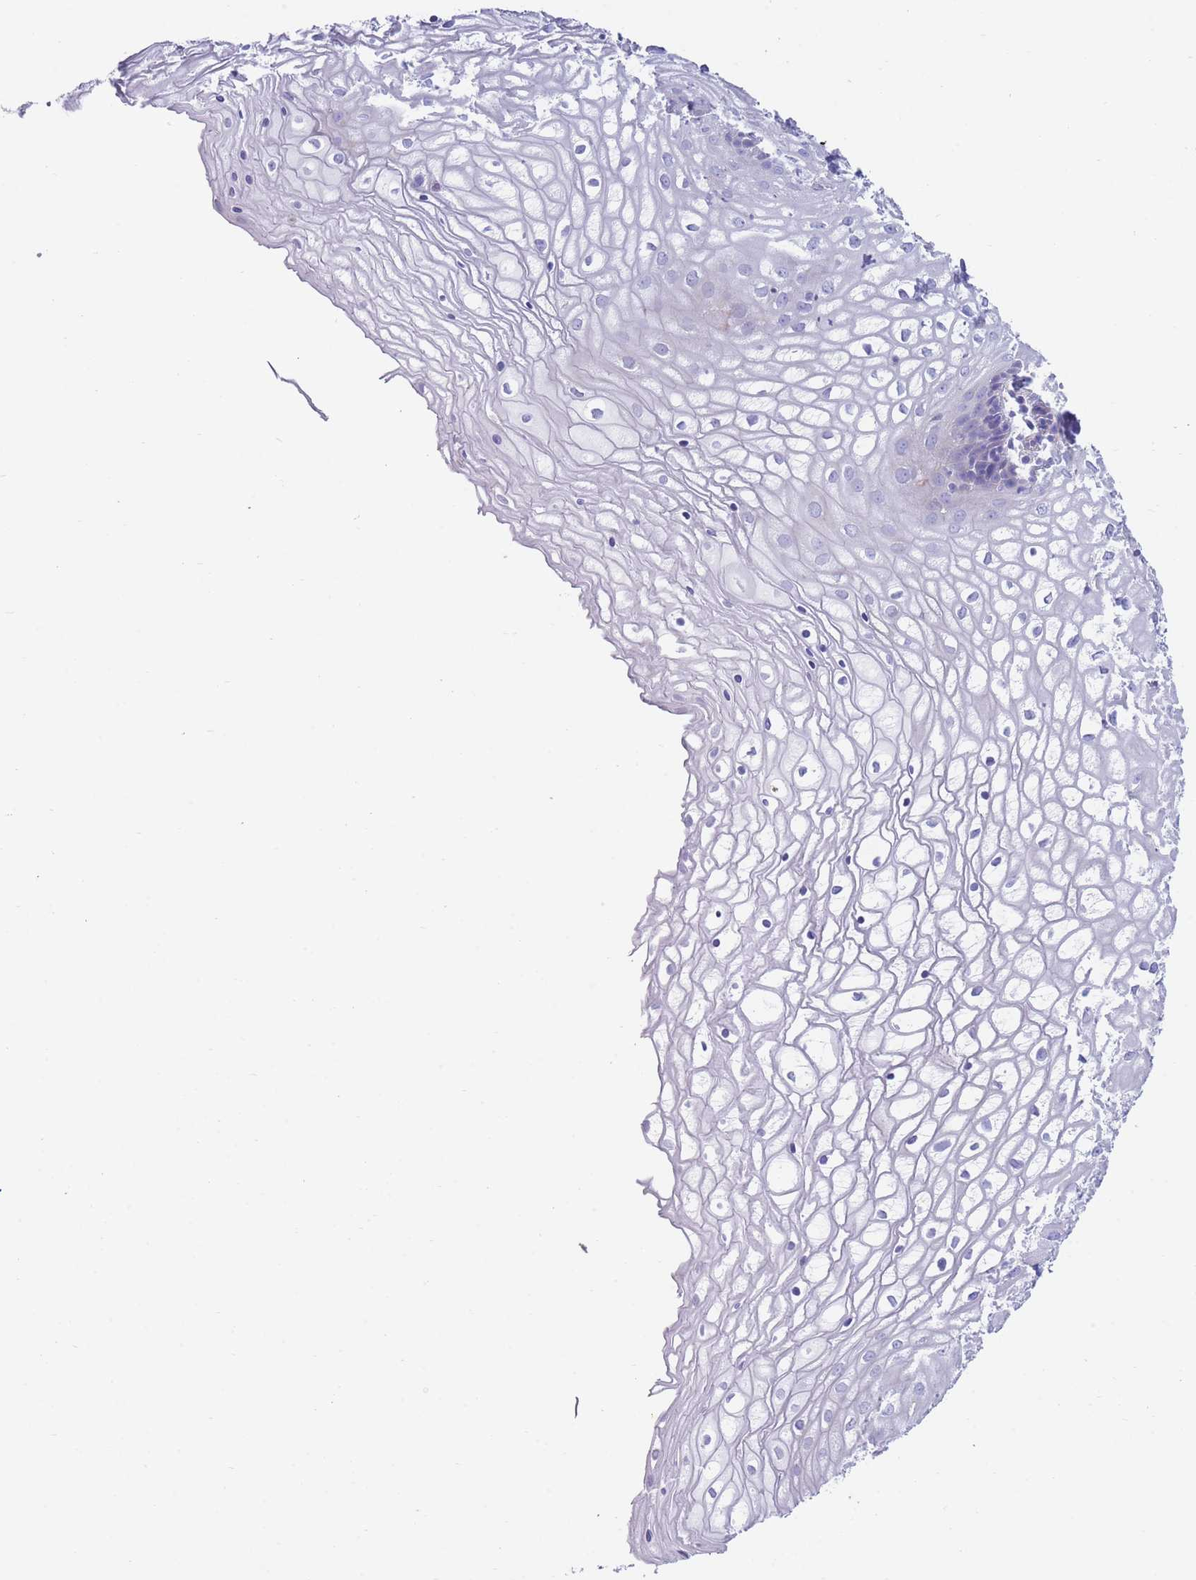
{"staining": {"intensity": "negative", "quantity": "none", "location": "none"}, "tissue": "vagina", "cell_type": "Squamous epithelial cells", "image_type": "normal", "snomed": [{"axis": "morphology", "description": "Normal tissue, NOS"}, {"axis": "topography", "description": "Vagina"}], "caption": "A histopathology image of vagina stained for a protein demonstrates no brown staining in squamous epithelial cells. (Stains: DAB immunohistochemistry with hematoxylin counter stain, Microscopy: brightfield microscopy at high magnification).", "gene": "DET1", "patient": {"sex": "female", "age": 34}}